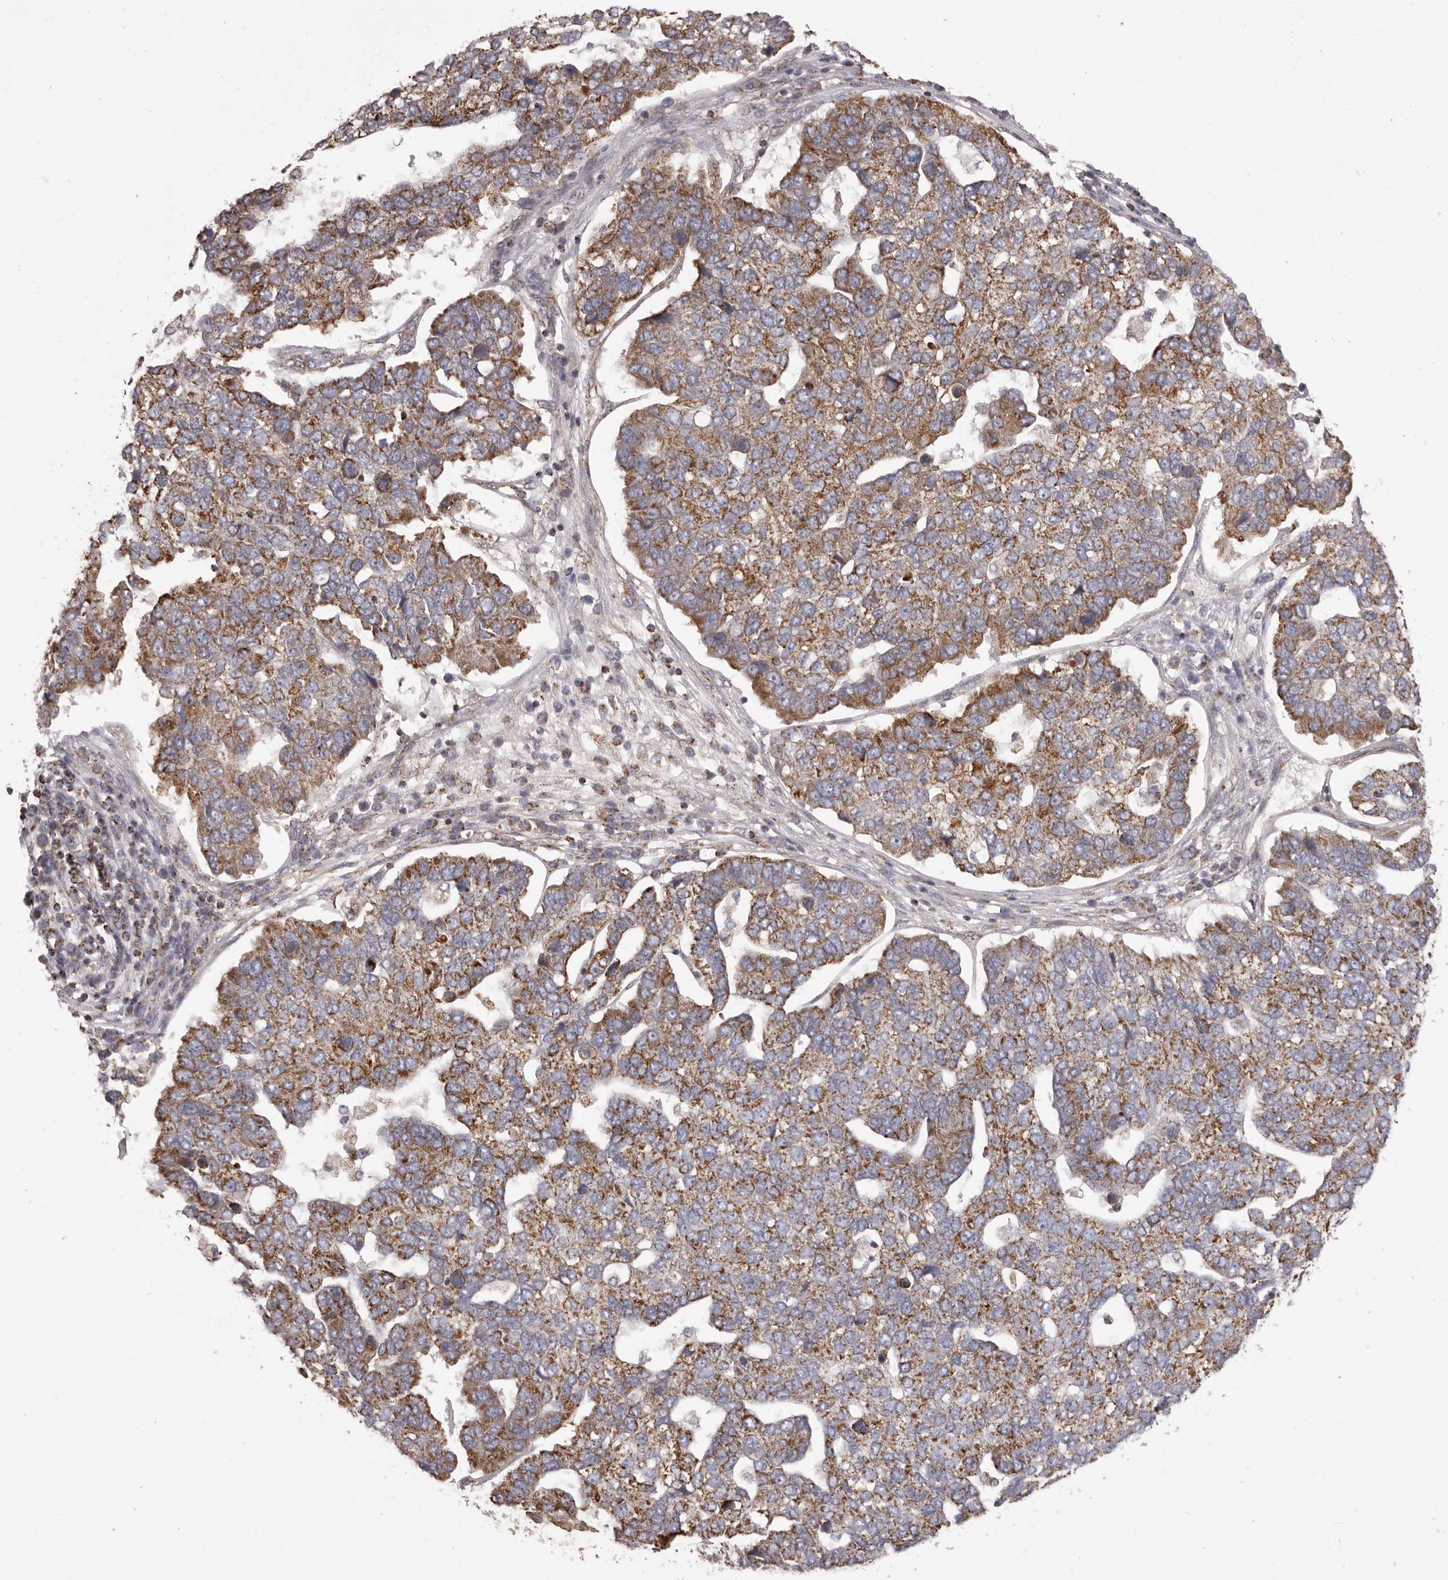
{"staining": {"intensity": "strong", "quantity": ">75%", "location": "cytoplasmic/membranous"}, "tissue": "pancreatic cancer", "cell_type": "Tumor cells", "image_type": "cancer", "snomed": [{"axis": "morphology", "description": "Adenocarcinoma, NOS"}, {"axis": "topography", "description": "Pancreas"}], "caption": "Pancreatic adenocarcinoma stained with a protein marker demonstrates strong staining in tumor cells.", "gene": "CHRM2", "patient": {"sex": "female", "age": 61}}